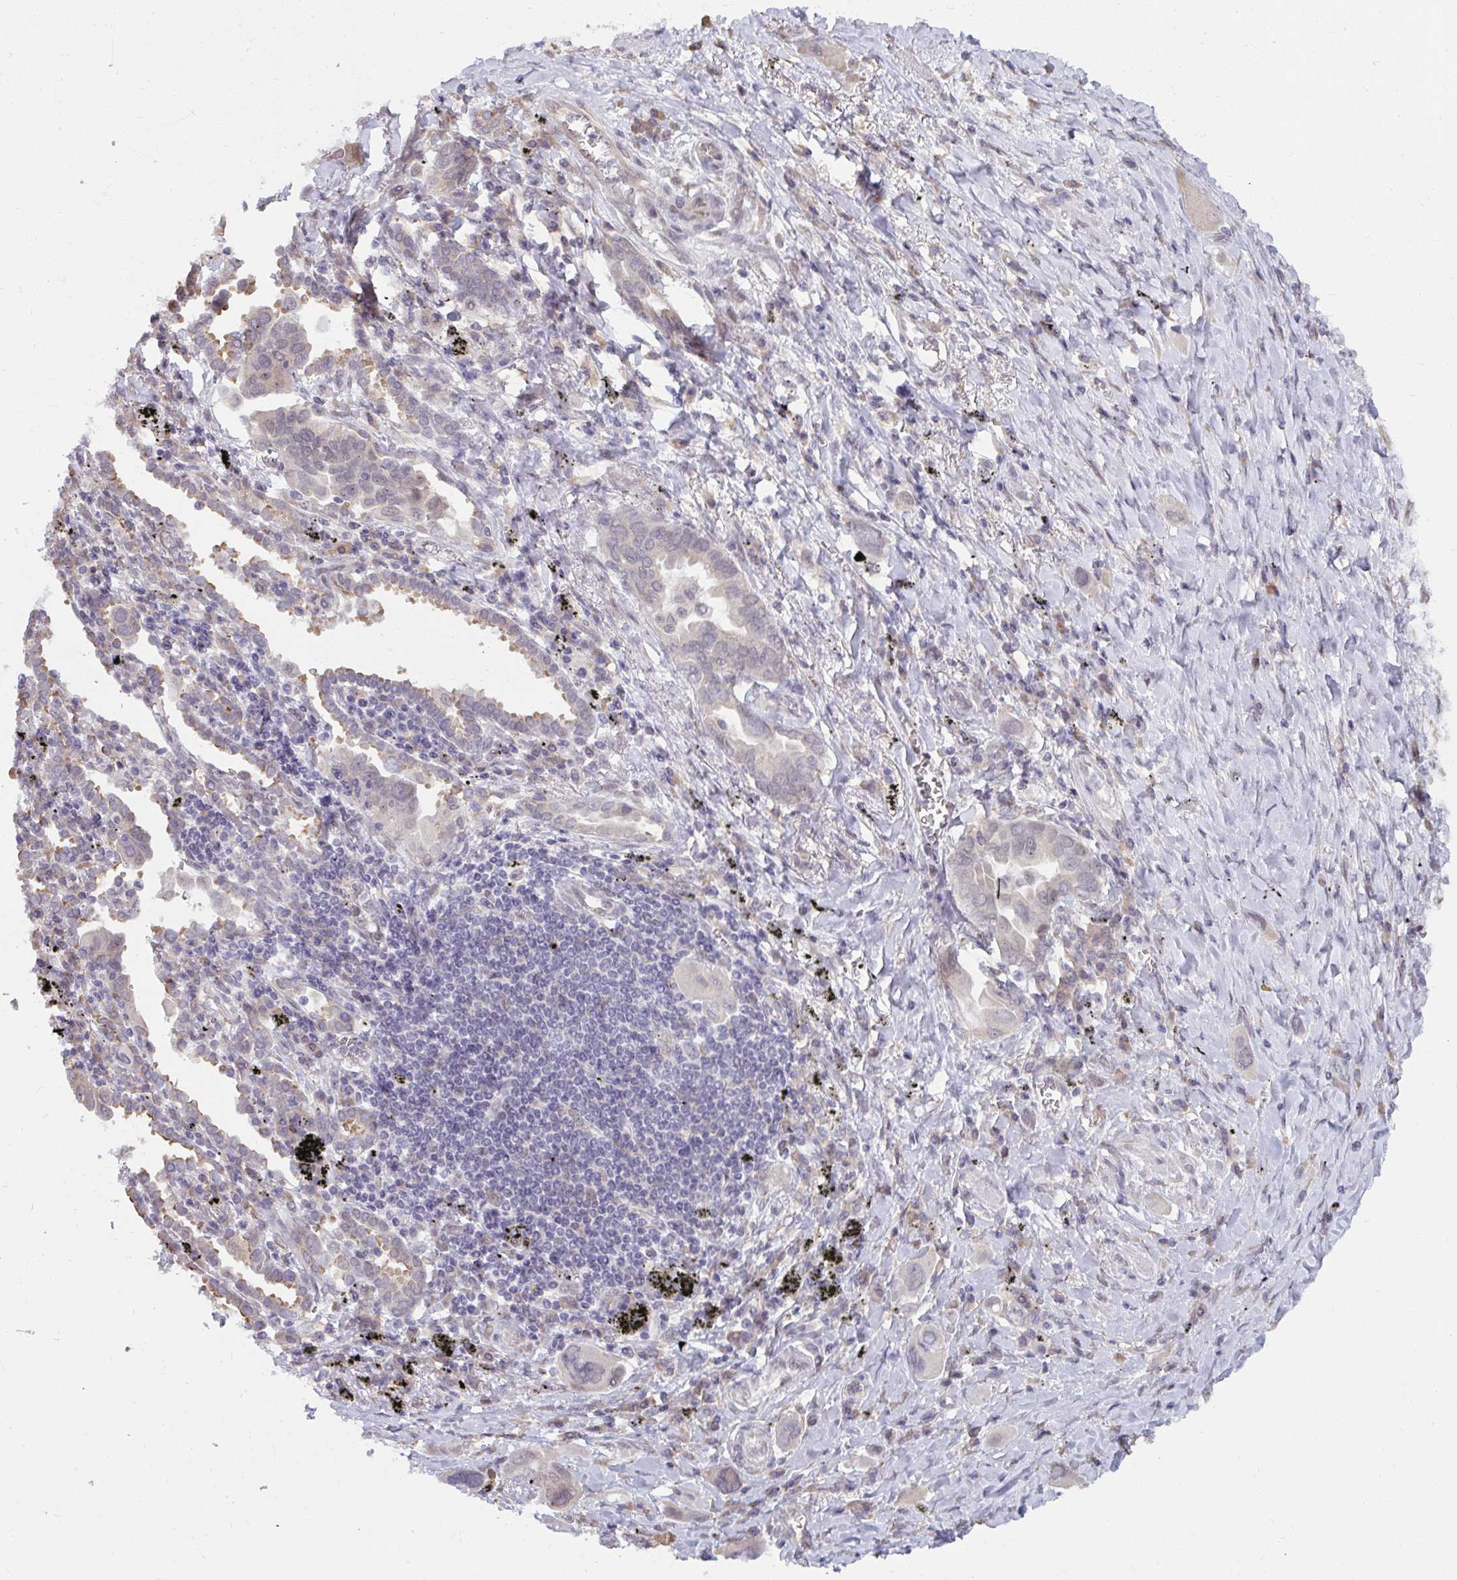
{"staining": {"intensity": "negative", "quantity": "none", "location": "none"}, "tissue": "lung cancer", "cell_type": "Tumor cells", "image_type": "cancer", "snomed": [{"axis": "morphology", "description": "Adenocarcinoma, NOS"}, {"axis": "topography", "description": "Lung"}], "caption": "A photomicrograph of human adenocarcinoma (lung) is negative for staining in tumor cells.", "gene": "NMNAT1", "patient": {"sex": "male", "age": 76}}